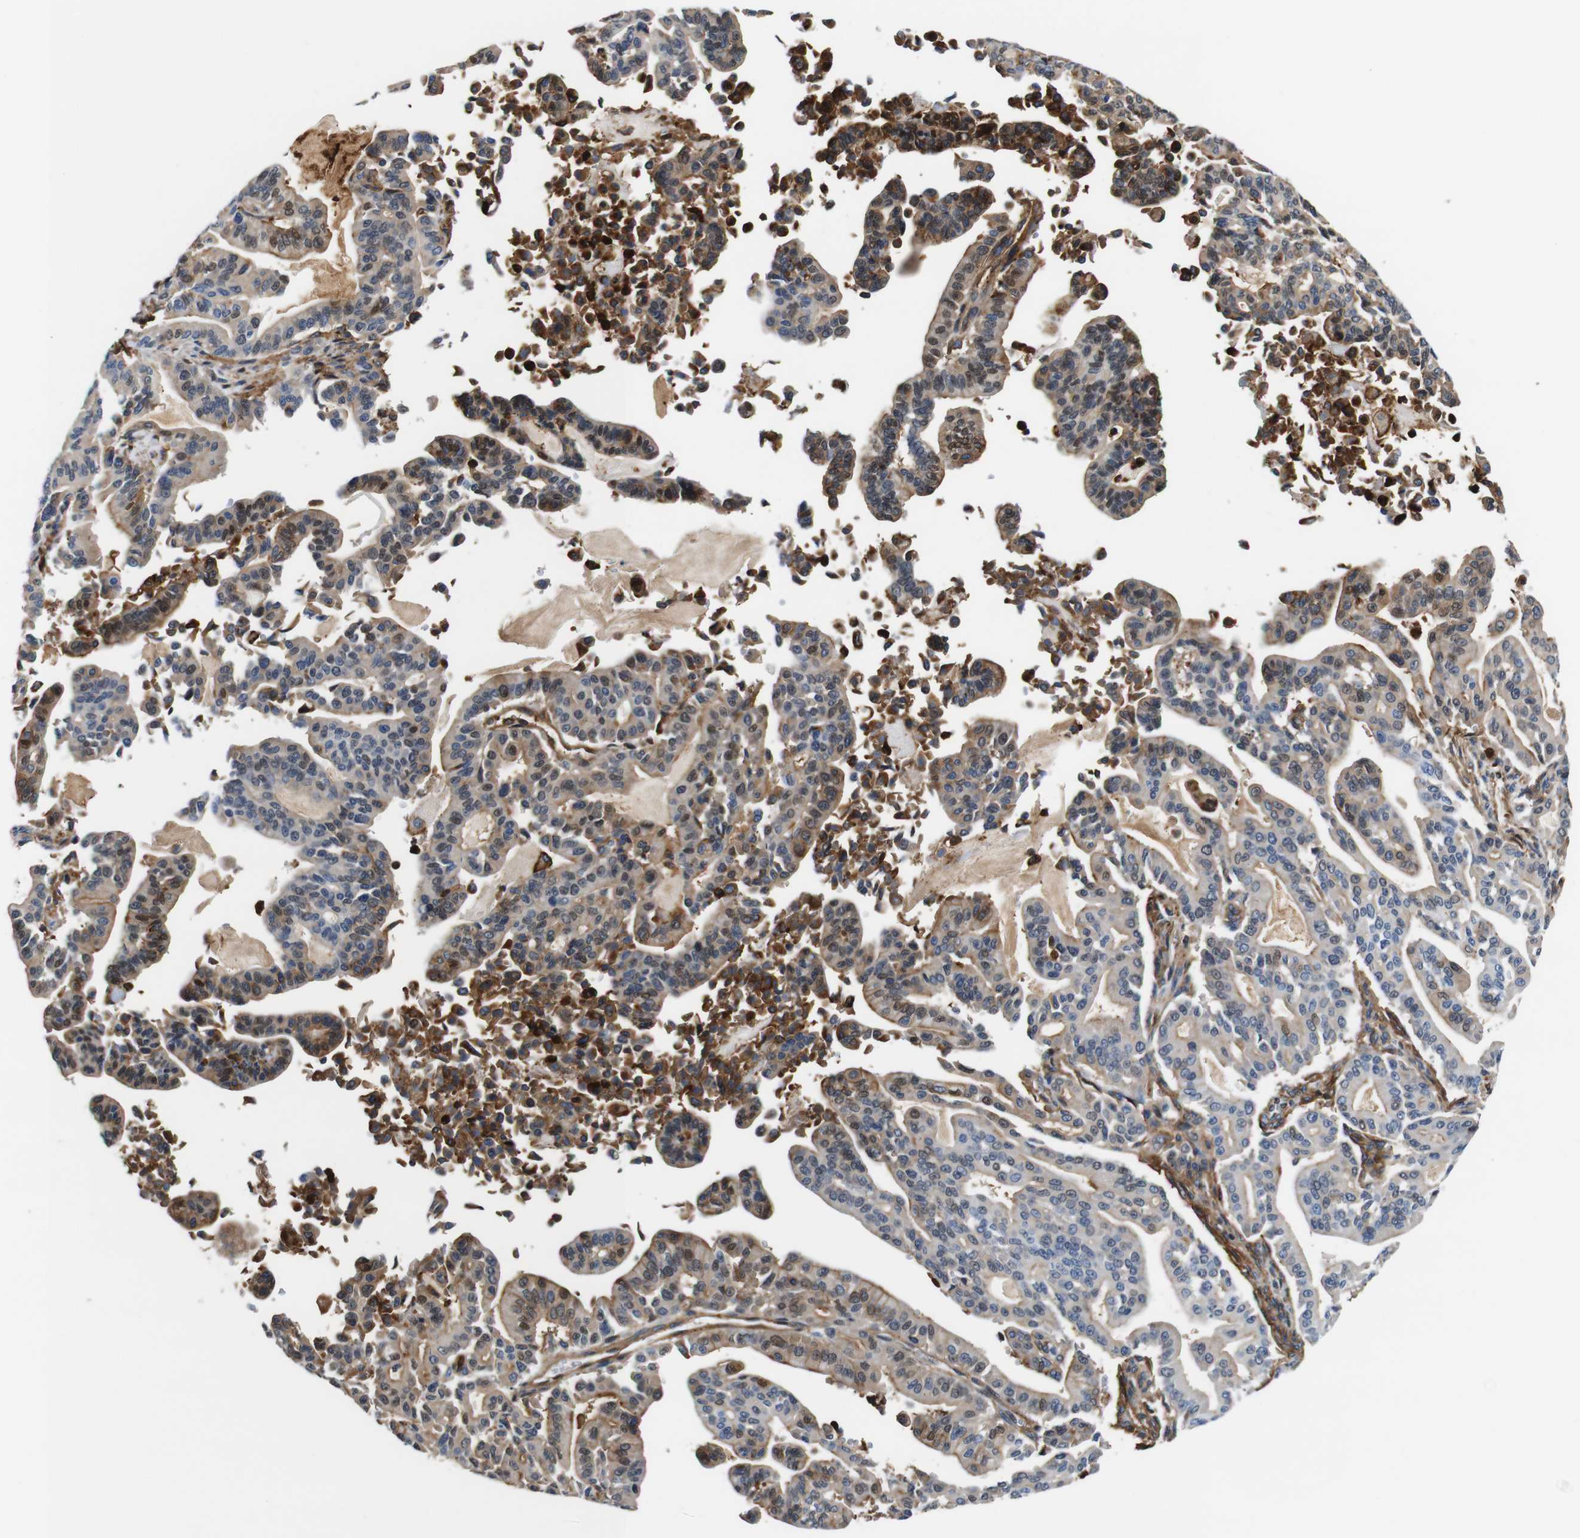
{"staining": {"intensity": "weak", "quantity": "25%-75%", "location": "cytoplasmic/membranous,nuclear"}, "tissue": "pancreatic cancer", "cell_type": "Tumor cells", "image_type": "cancer", "snomed": [{"axis": "morphology", "description": "Adenocarcinoma, NOS"}, {"axis": "topography", "description": "Pancreas"}], "caption": "High-magnification brightfield microscopy of pancreatic adenocarcinoma stained with DAB (3,3'-diaminobenzidine) (brown) and counterstained with hematoxylin (blue). tumor cells exhibit weak cytoplasmic/membranous and nuclear staining is seen in approximately25%-75% of cells.", "gene": "ANXA1", "patient": {"sex": "male", "age": 63}}